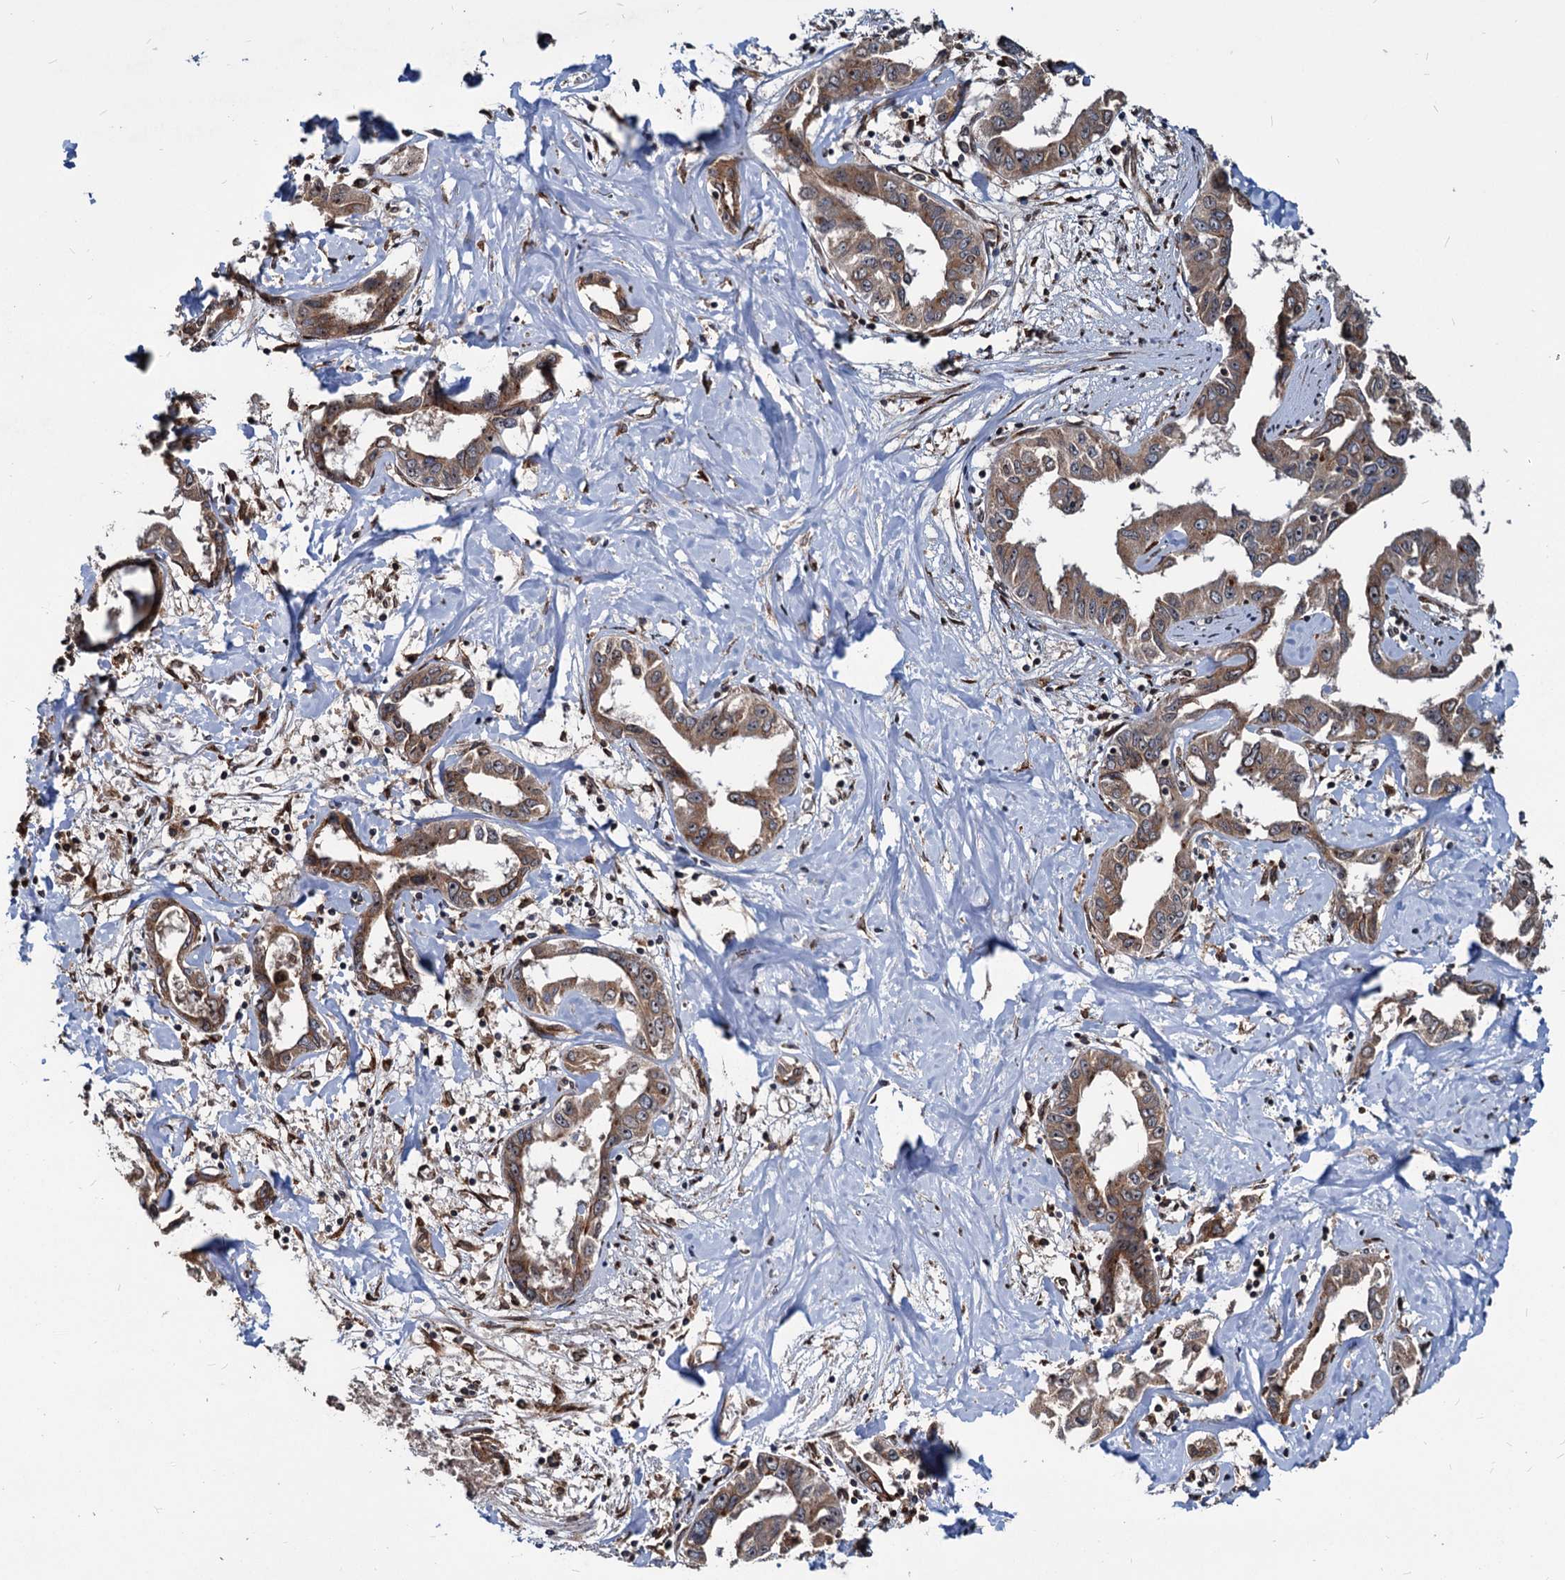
{"staining": {"intensity": "moderate", "quantity": ">75%", "location": "cytoplasmic/membranous"}, "tissue": "liver cancer", "cell_type": "Tumor cells", "image_type": "cancer", "snomed": [{"axis": "morphology", "description": "Cholangiocarcinoma"}, {"axis": "topography", "description": "Liver"}], "caption": "About >75% of tumor cells in cholangiocarcinoma (liver) show moderate cytoplasmic/membranous protein staining as visualized by brown immunohistochemical staining.", "gene": "SAAL1", "patient": {"sex": "male", "age": 59}}